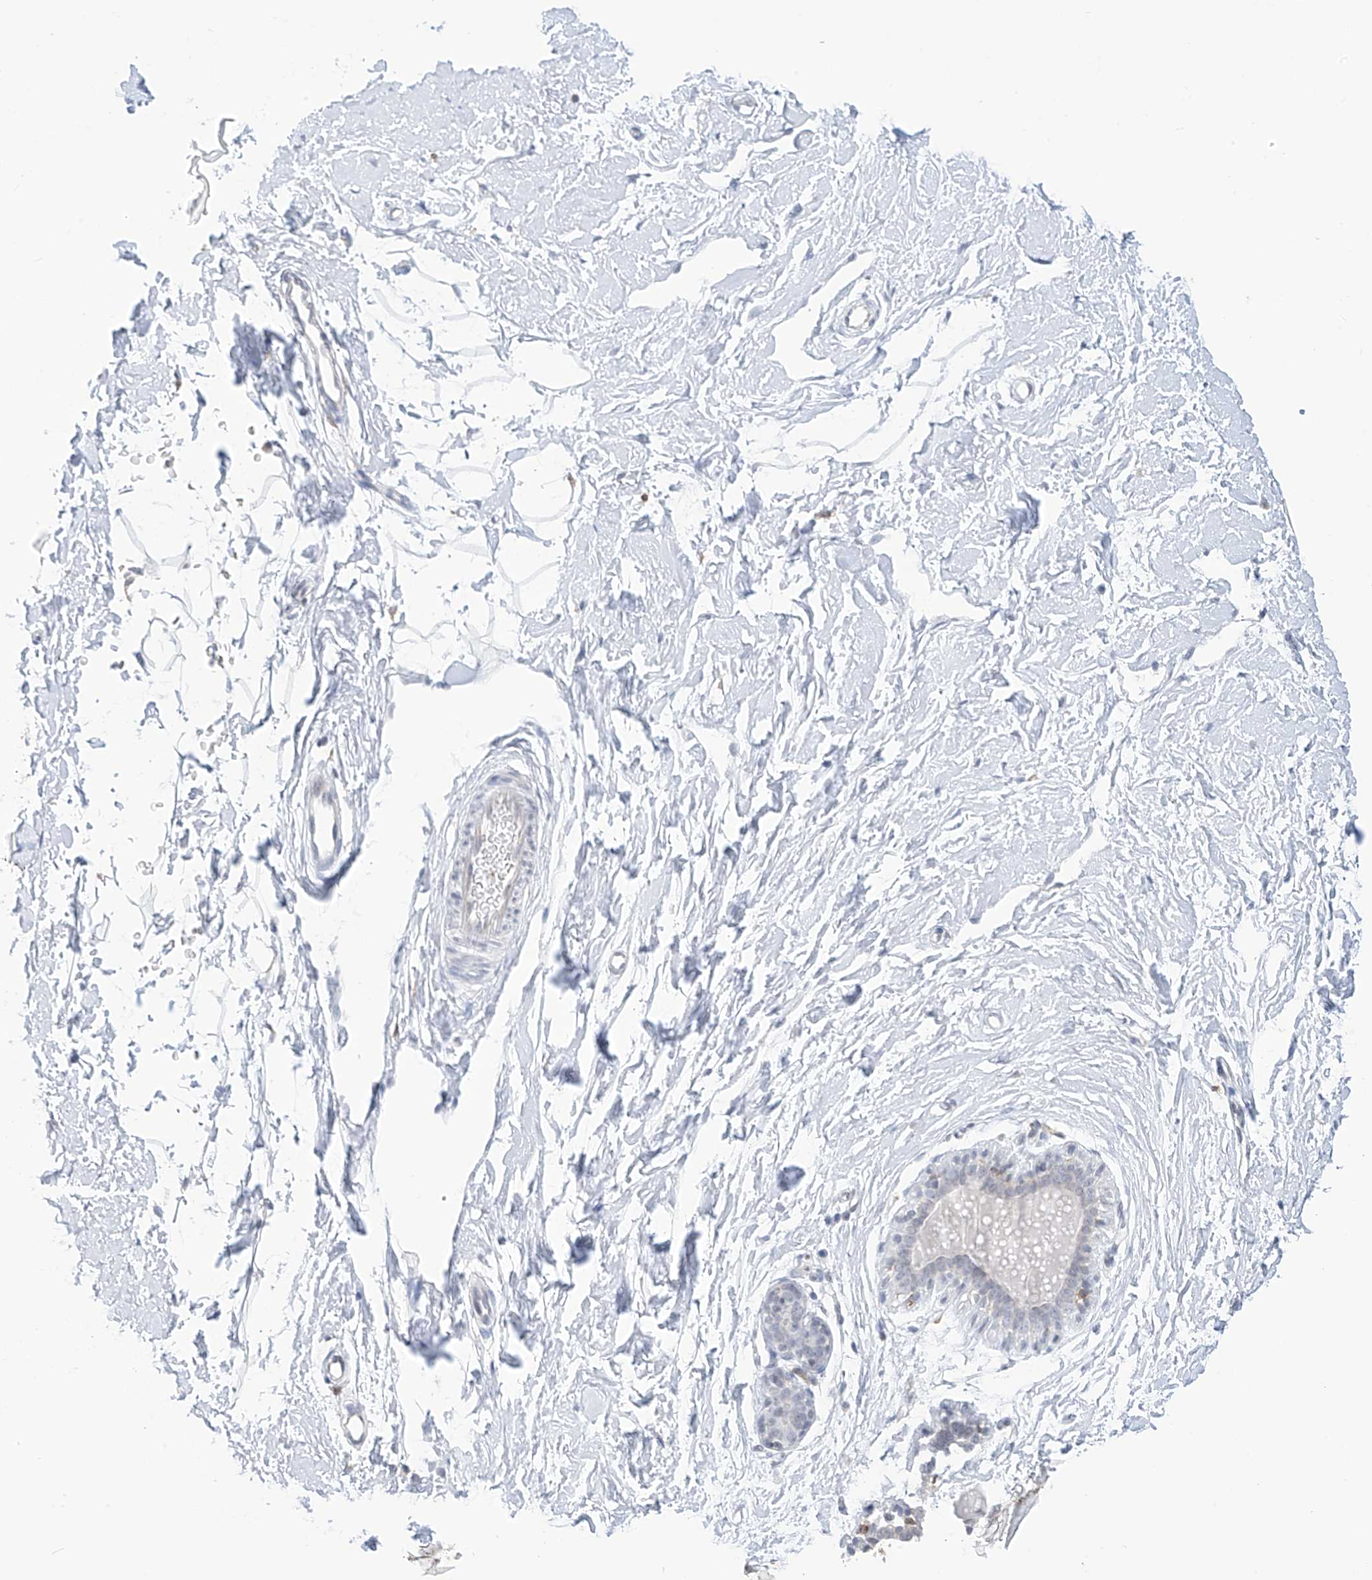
{"staining": {"intensity": "negative", "quantity": "none", "location": "none"}, "tissue": "adipose tissue", "cell_type": "Adipocytes", "image_type": "normal", "snomed": [{"axis": "morphology", "description": "Normal tissue, NOS"}, {"axis": "topography", "description": "Breast"}], "caption": "A high-resolution micrograph shows immunohistochemistry (IHC) staining of normal adipose tissue, which shows no significant expression in adipocytes.", "gene": "TBXAS1", "patient": {"sex": "female", "age": 23}}